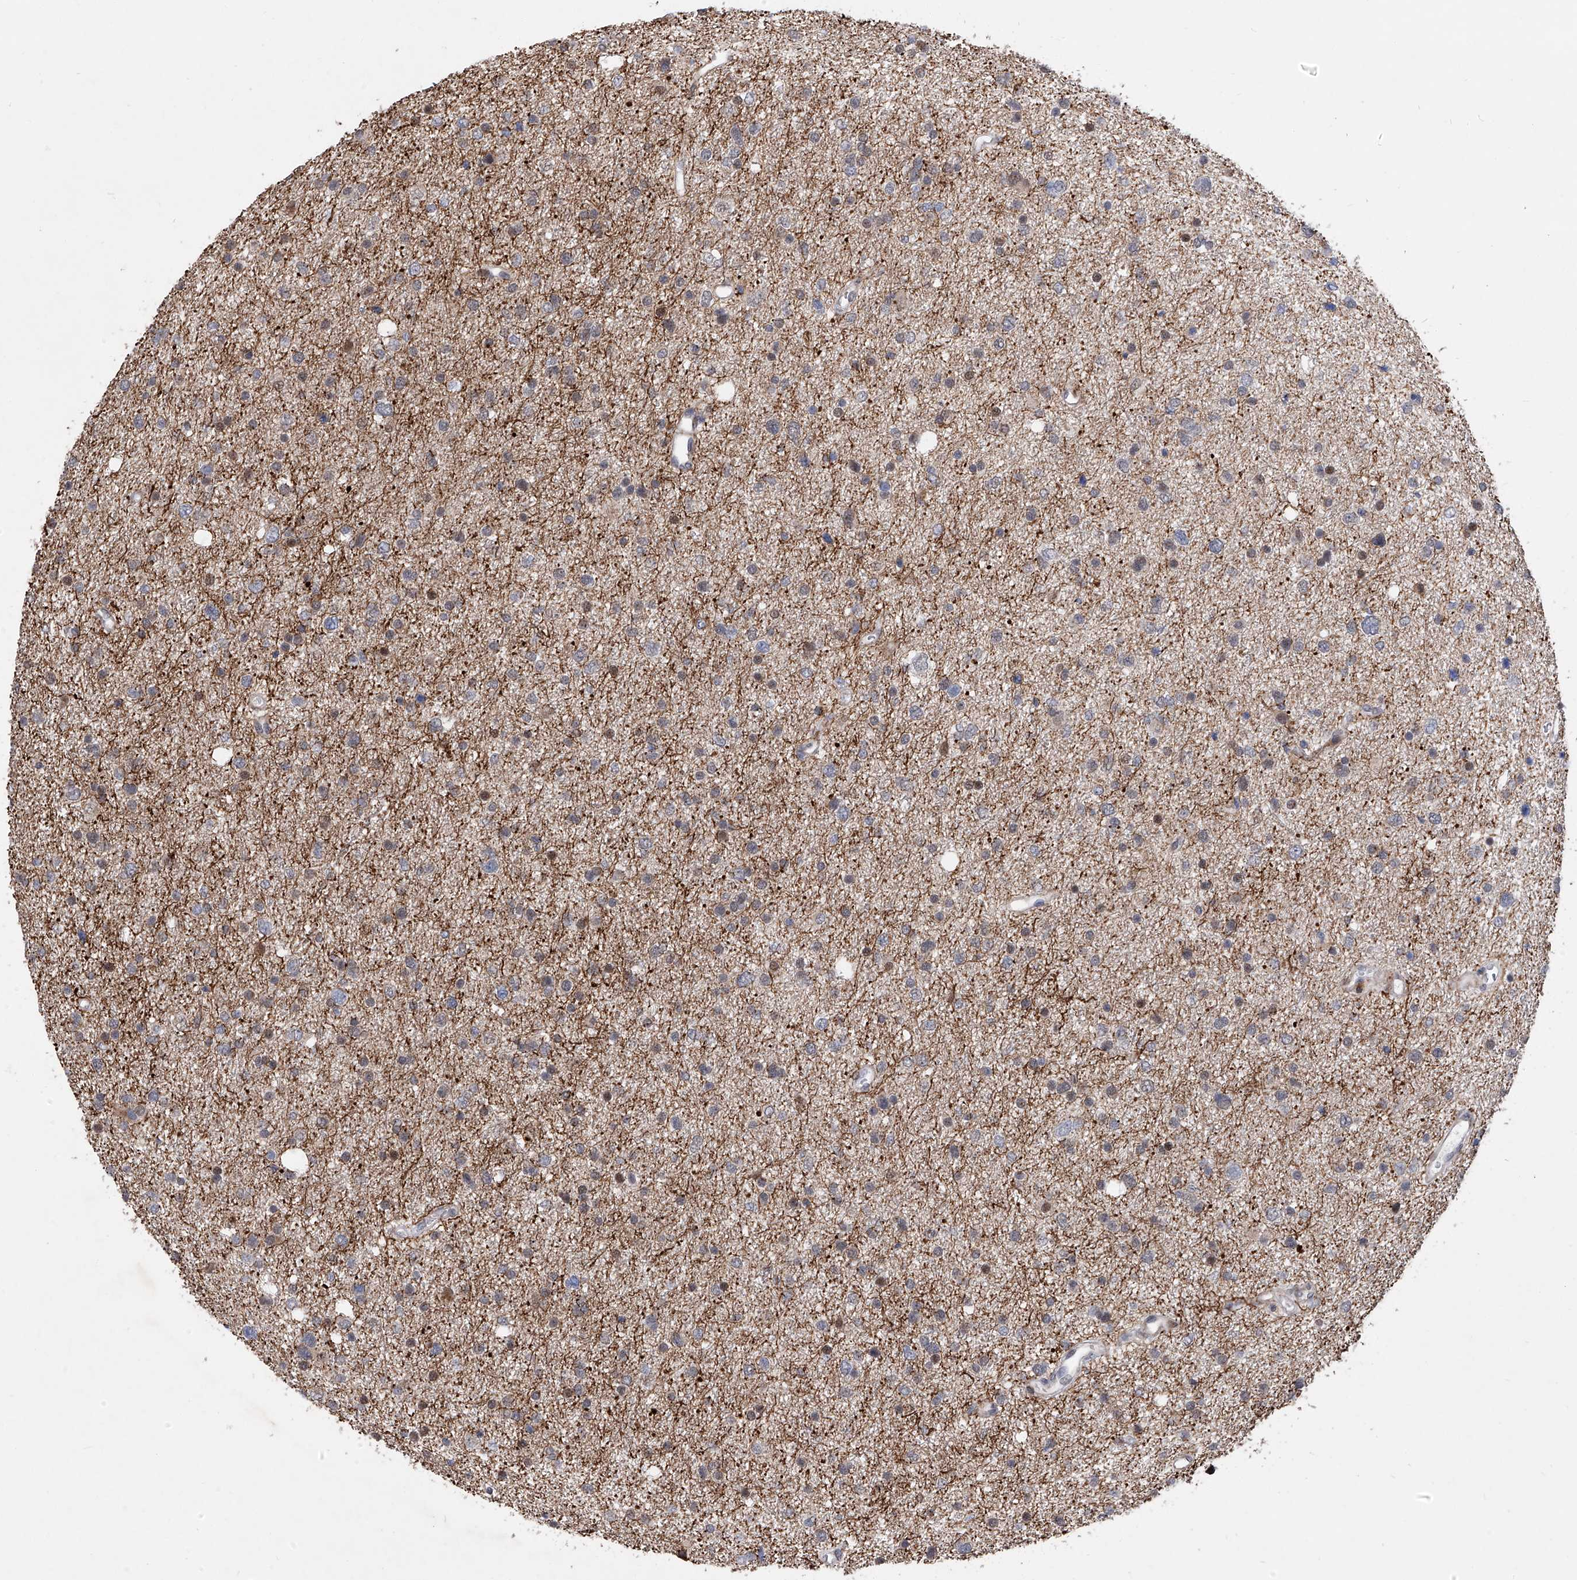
{"staining": {"intensity": "negative", "quantity": "none", "location": "none"}, "tissue": "glioma", "cell_type": "Tumor cells", "image_type": "cancer", "snomed": [{"axis": "morphology", "description": "Glioma, malignant, Low grade"}, {"axis": "topography", "description": "Brain"}], "caption": "This is a micrograph of IHC staining of glioma, which shows no expression in tumor cells.", "gene": "FARP2", "patient": {"sex": "female", "age": 37}}